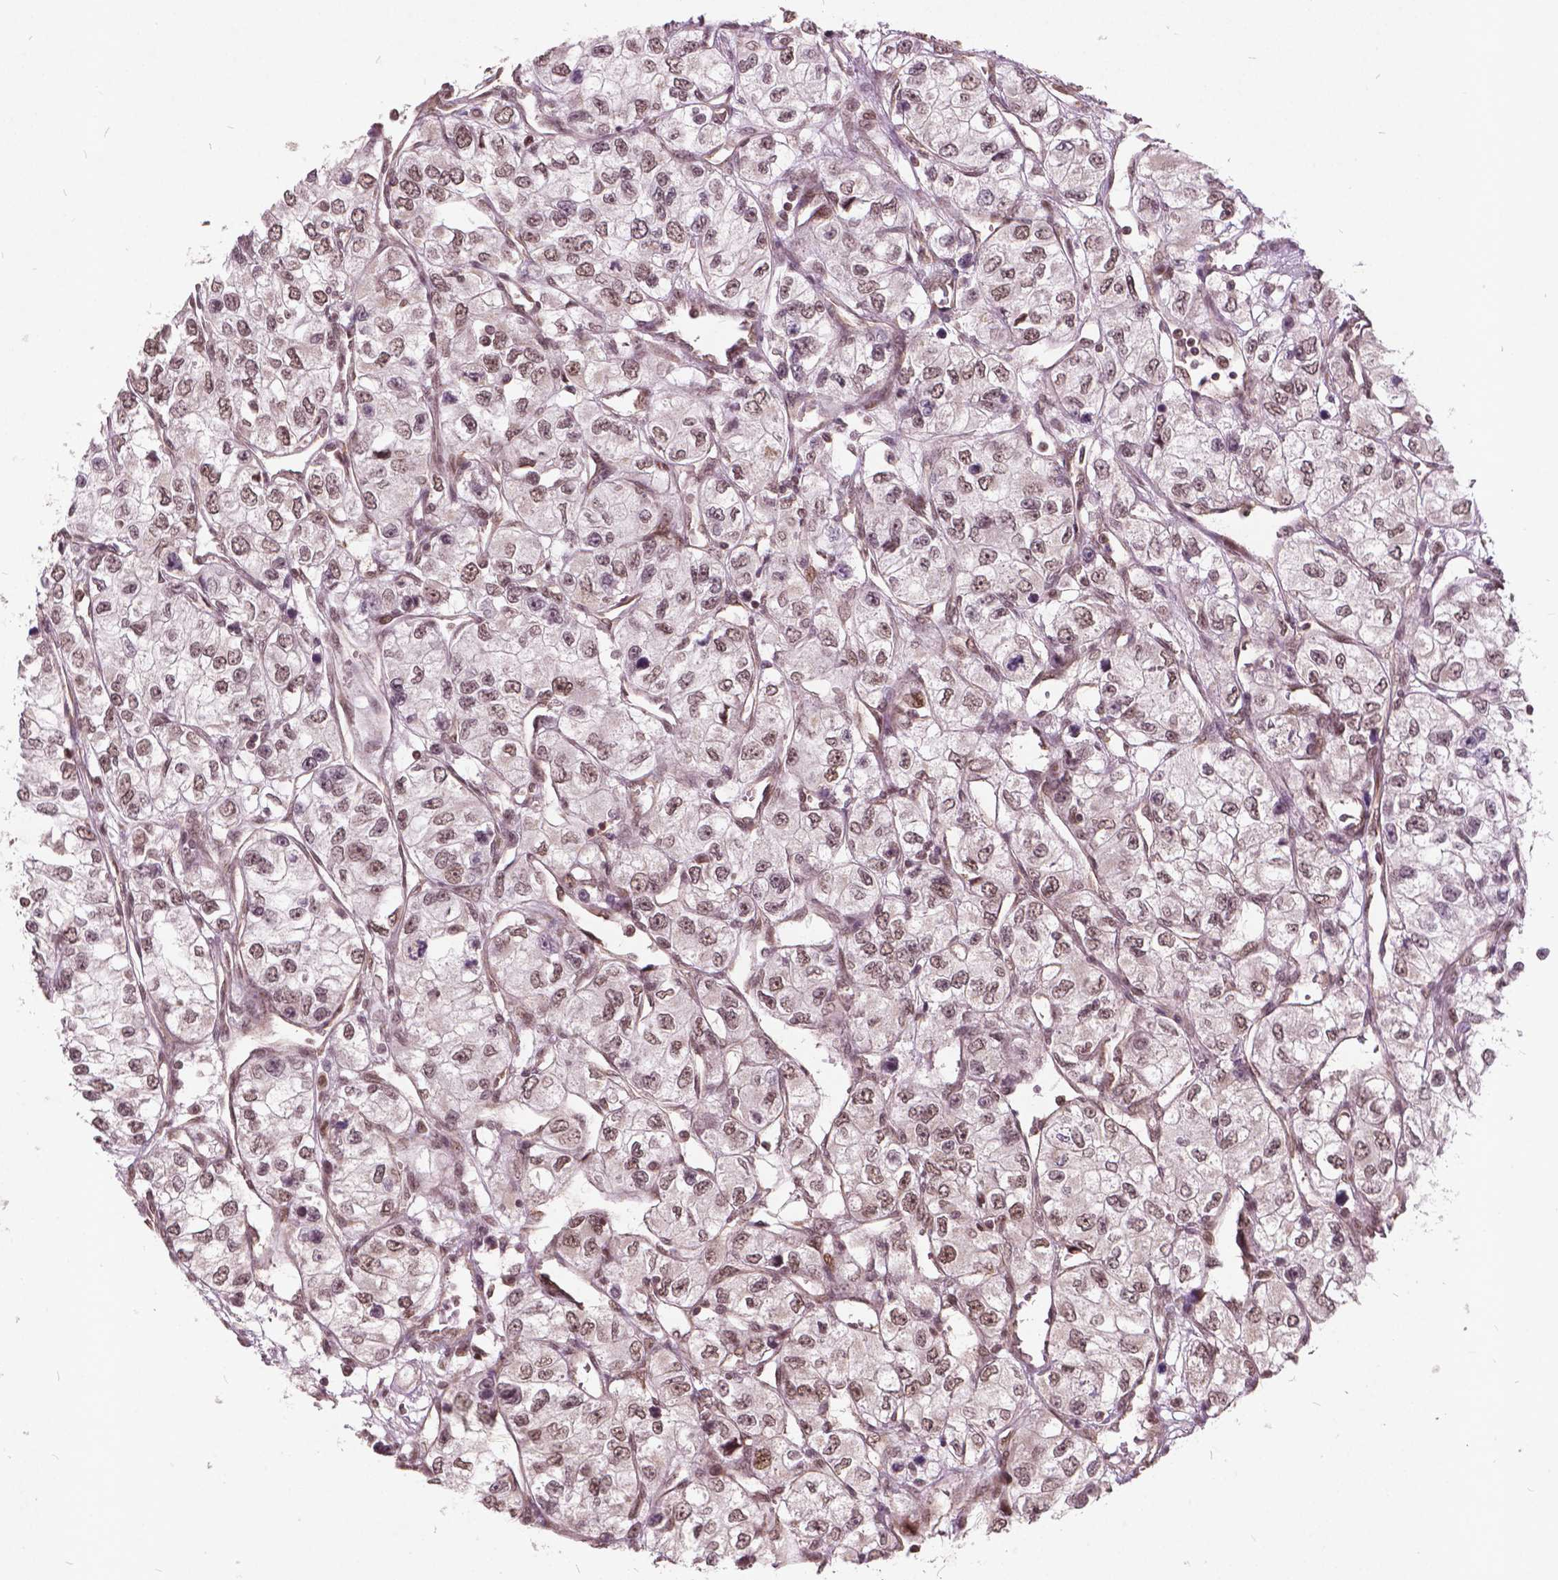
{"staining": {"intensity": "weak", "quantity": ">75%", "location": "nuclear"}, "tissue": "renal cancer", "cell_type": "Tumor cells", "image_type": "cancer", "snomed": [{"axis": "morphology", "description": "Adenocarcinoma, NOS"}, {"axis": "topography", "description": "Kidney"}], "caption": "This histopathology image exhibits immunohistochemistry staining of renal adenocarcinoma, with low weak nuclear staining in about >75% of tumor cells.", "gene": "GPS2", "patient": {"sex": "female", "age": 59}}